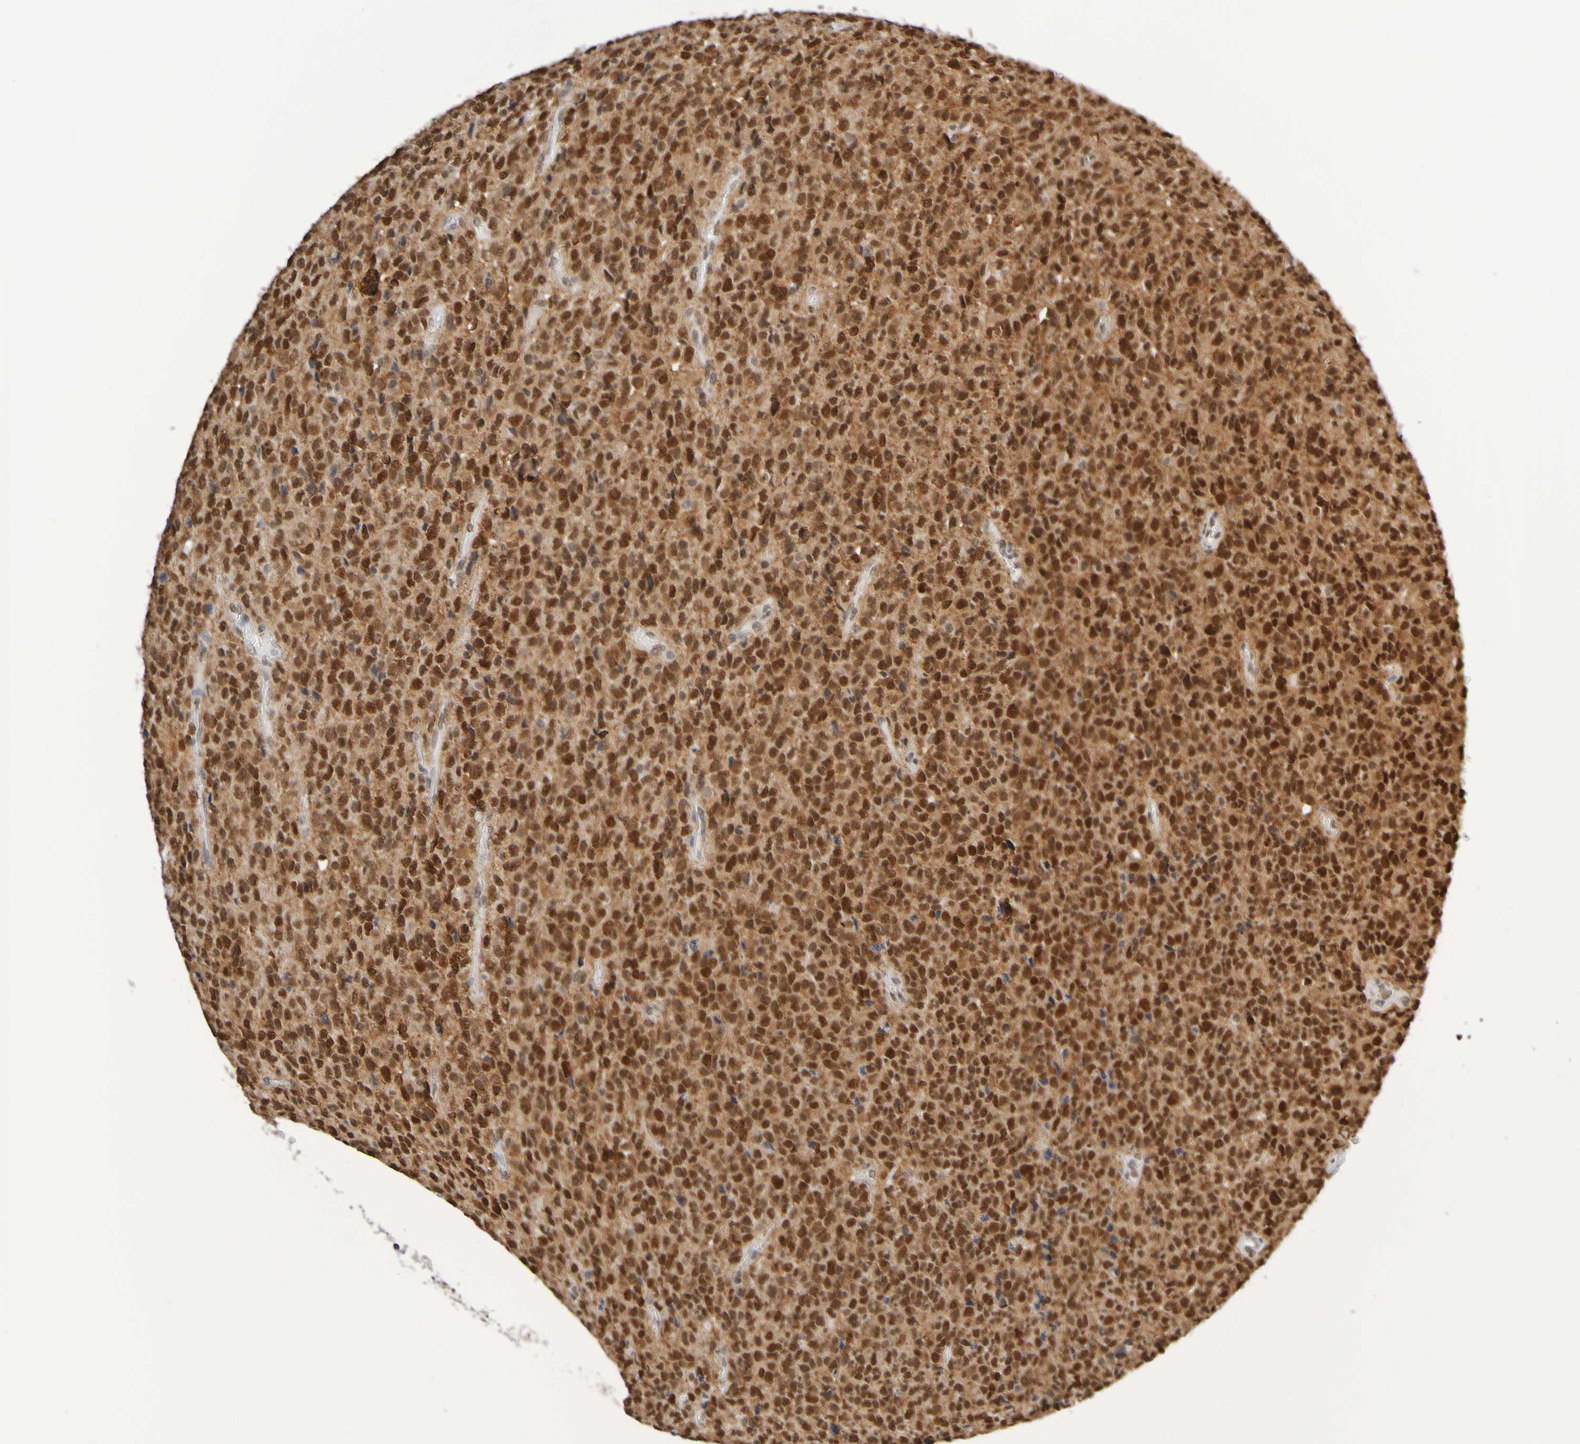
{"staining": {"intensity": "strong", "quantity": ">75%", "location": "nuclear"}, "tissue": "glioma", "cell_type": "Tumor cells", "image_type": "cancer", "snomed": [{"axis": "morphology", "description": "Glioma, malignant, High grade"}, {"axis": "topography", "description": "pancreas cauda"}], "caption": "DAB (3,3'-diaminobenzidine) immunohistochemical staining of human glioma exhibits strong nuclear protein positivity in approximately >75% of tumor cells.", "gene": "HDAC2", "patient": {"sex": "male", "age": 60}}